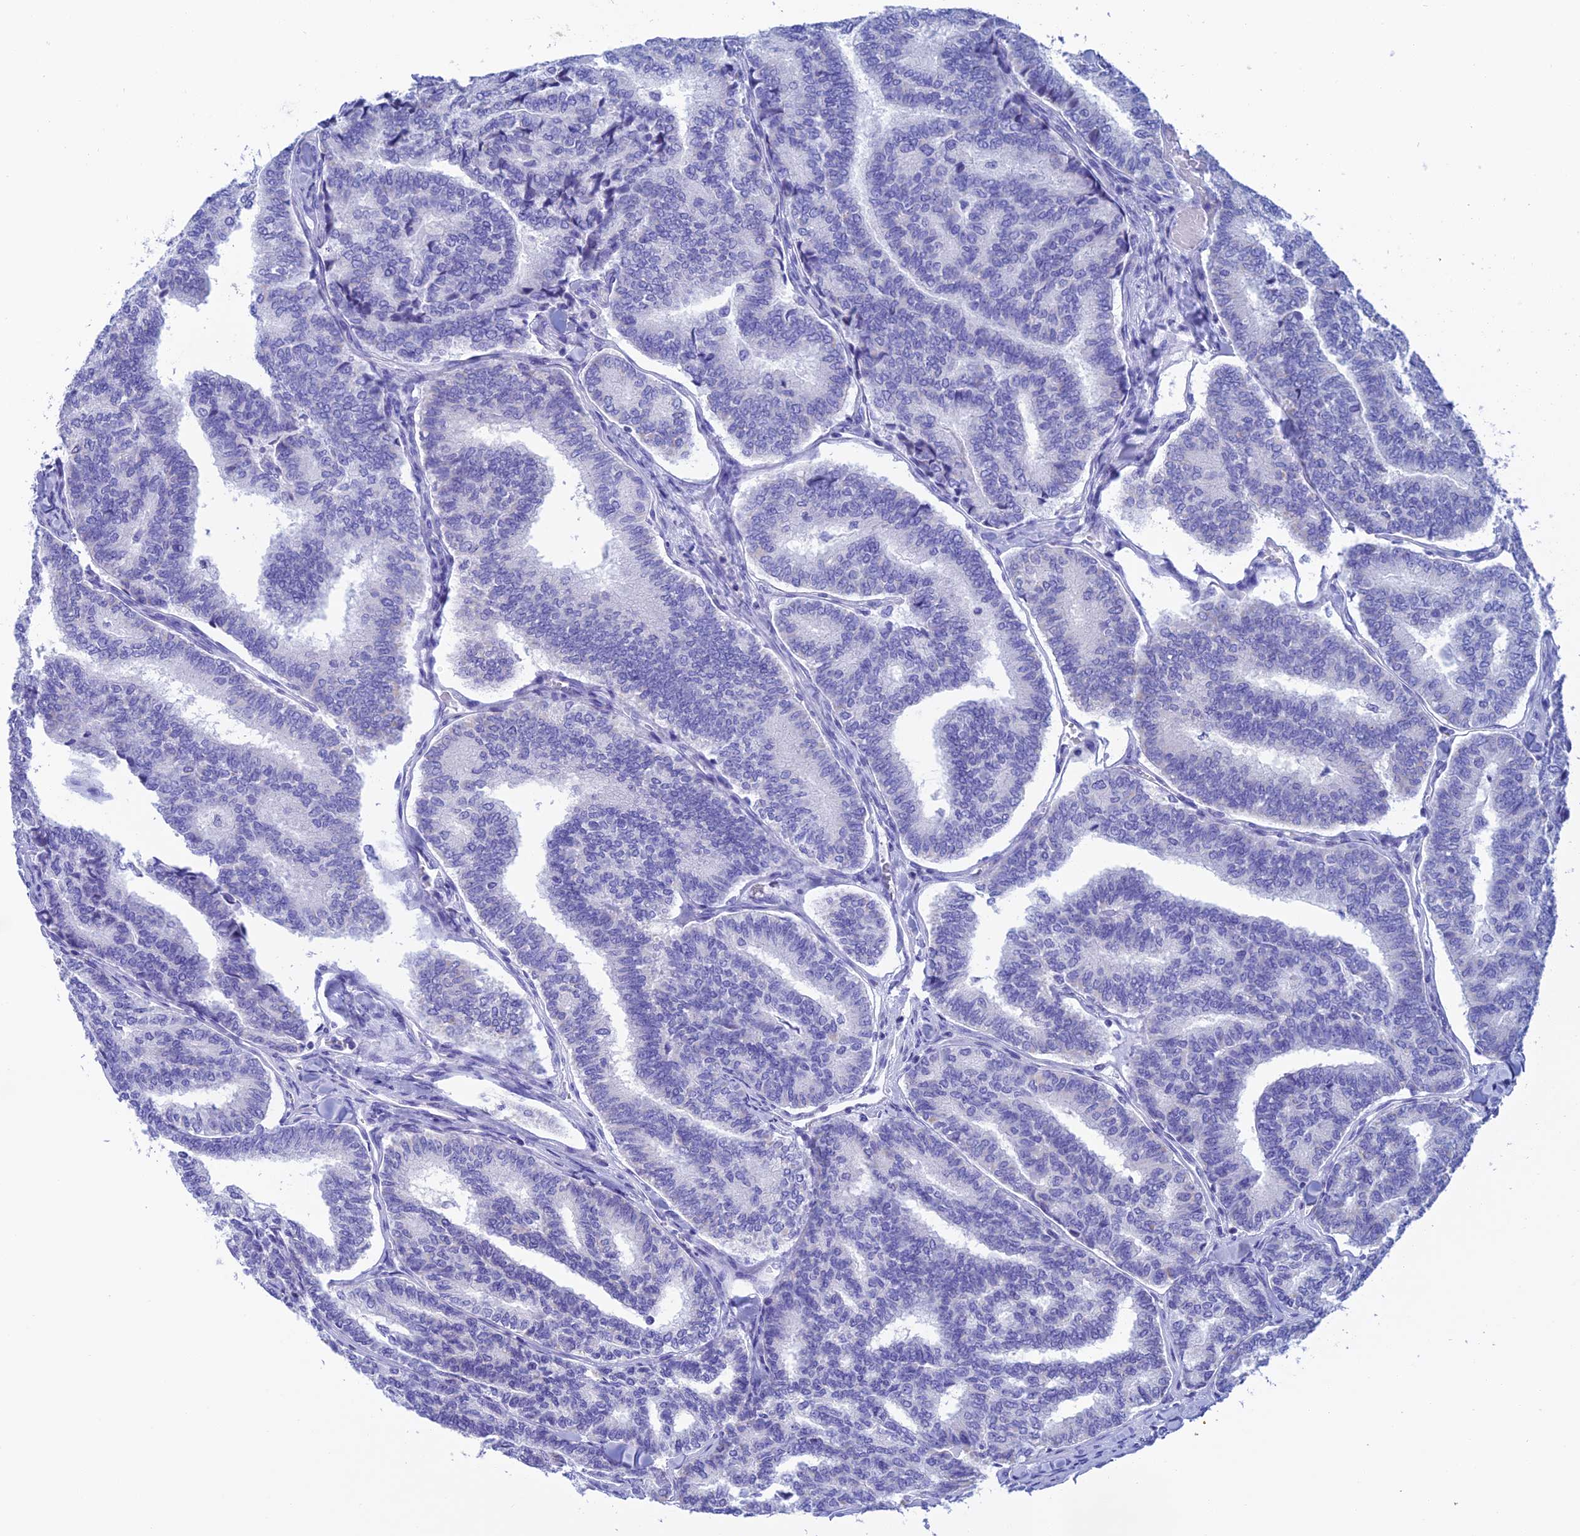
{"staining": {"intensity": "negative", "quantity": "none", "location": "none"}, "tissue": "thyroid cancer", "cell_type": "Tumor cells", "image_type": "cancer", "snomed": [{"axis": "morphology", "description": "Papillary adenocarcinoma, NOS"}, {"axis": "topography", "description": "Thyroid gland"}], "caption": "There is no significant staining in tumor cells of thyroid cancer (papillary adenocarcinoma).", "gene": "NXPE4", "patient": {"sex": "female", "age": 35}}